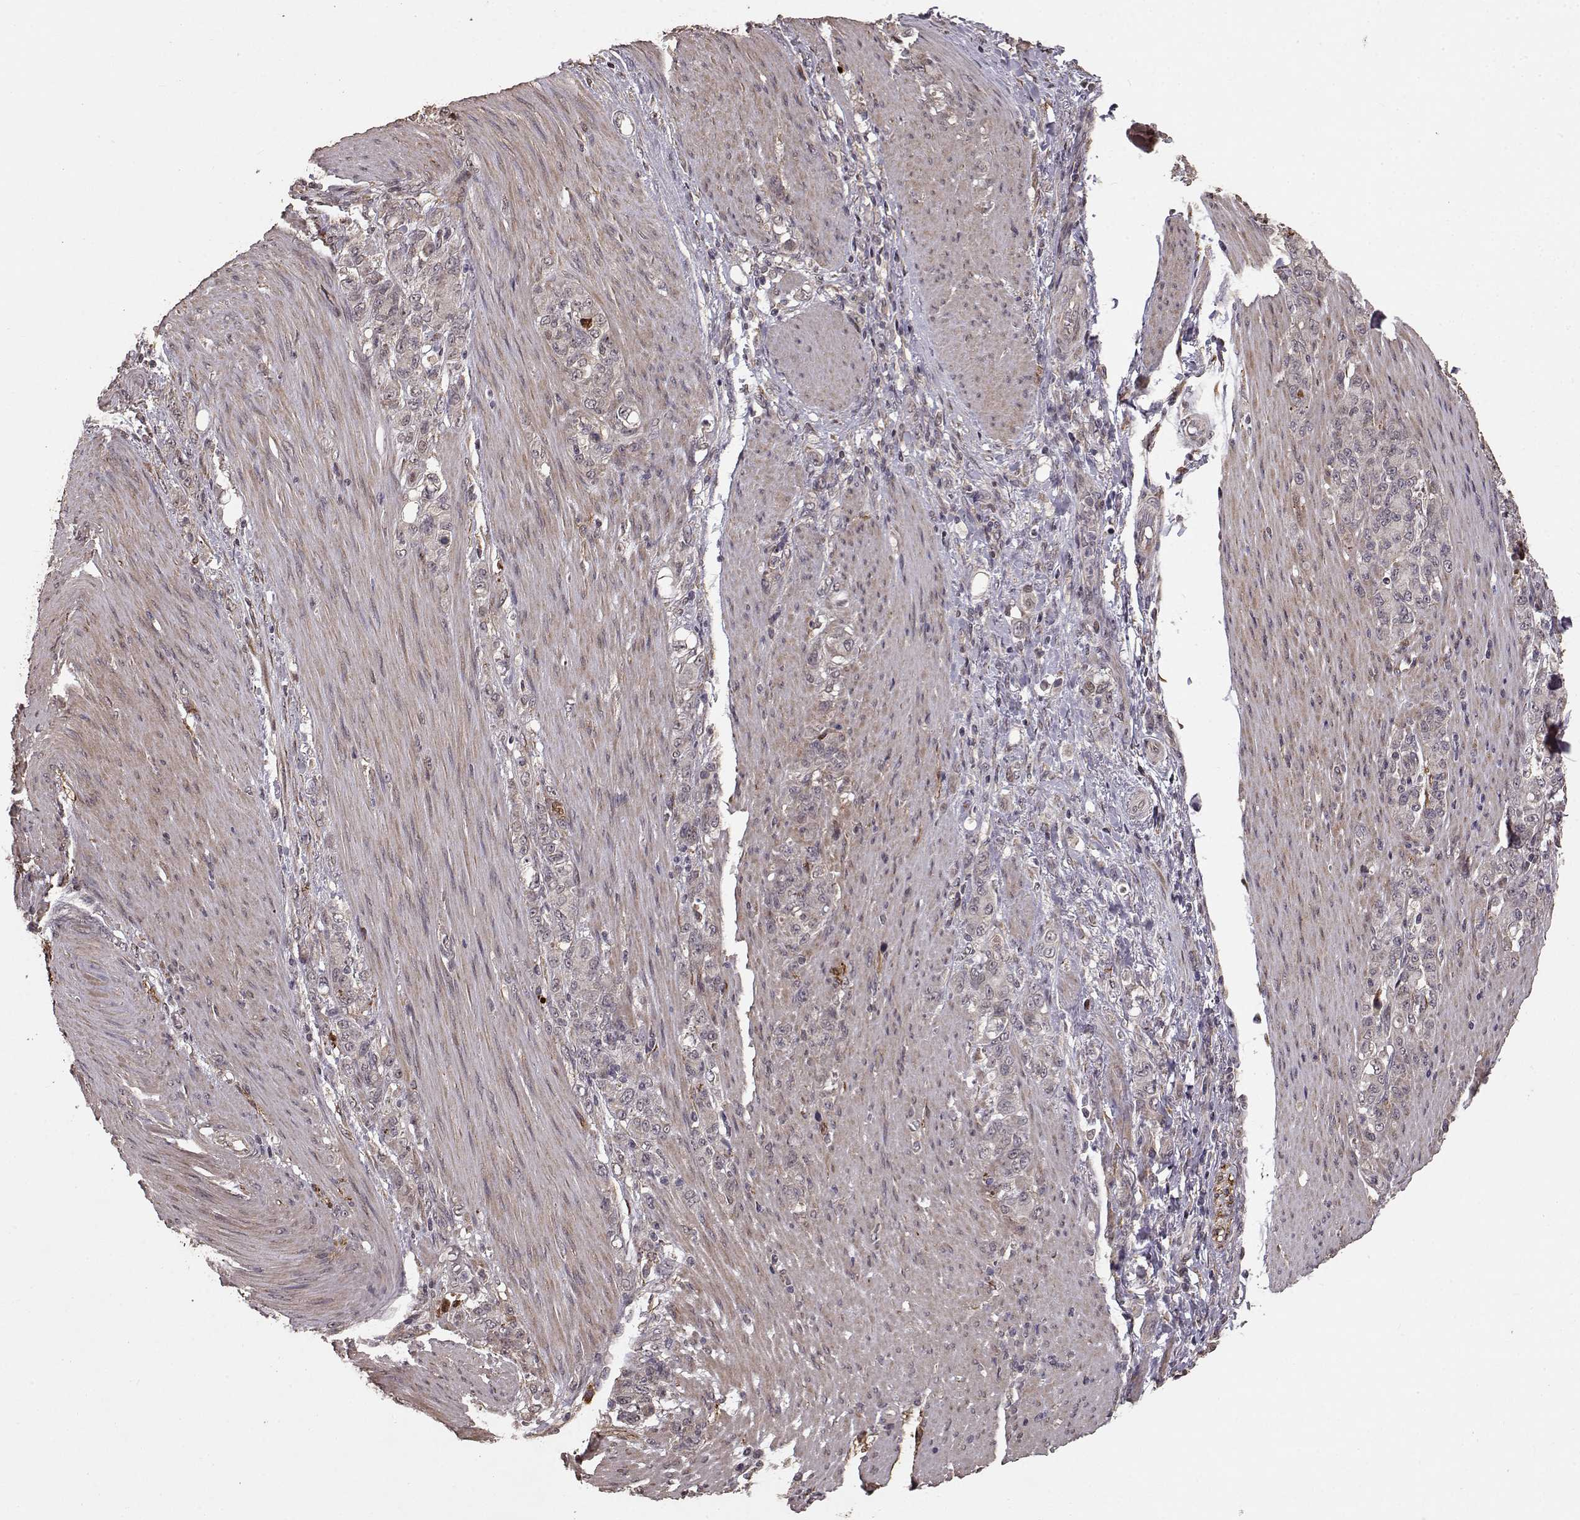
{"staining": {"intensity": "moderate", "quantity": ">75%", "location": "cytoplasmic/membranous"}, "tissue": "stomach cancer", "cell_type": "Tumor cells", "image_type": "cancer", "snomed": [{"axis": "morphology", "description": "Adenocarcinoma, NOS"}, {"axis": "topography", "description": "Stomach"}], "caption": "A medium amount of moderate cytoplasmic/membranous positivity is appreciated in approximately >75% of tumor cells in stomach cancer (adenocarcinoma) tissue.", "gene": "USP15", "patient": {"sex": "female", "age": 79}}